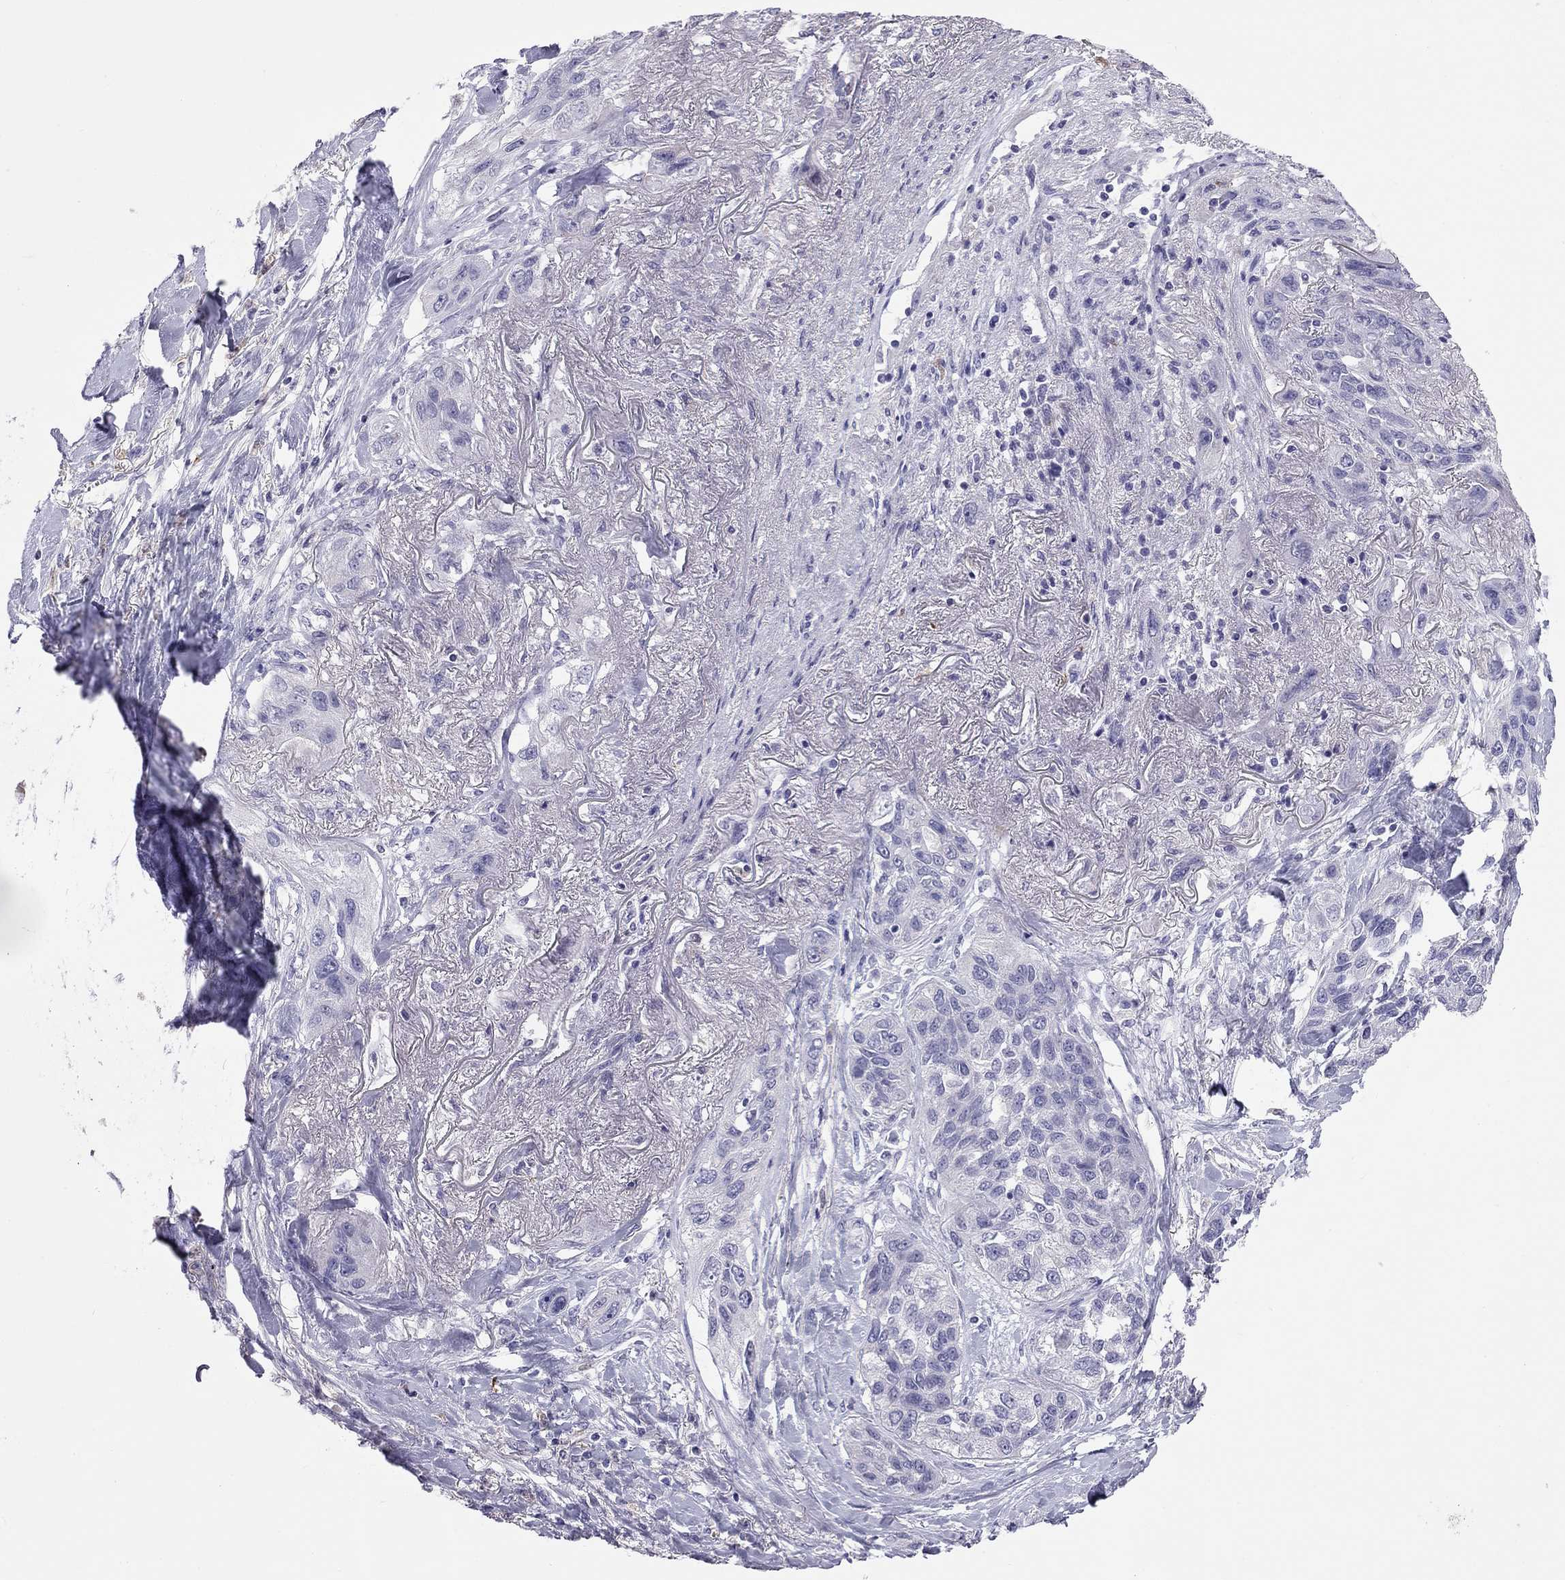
{"staining": {"intensity": "negative", "quantity": "none", "location": "none"}, "tissue": "lung cancer", "cell_type": "Tumor cells", "image_type": "cancer", "snomed": [{"axis": "morphology", "description": "Squamous cell carcinoma, NOS"}, {"axis": "topography", "description": "Lung"}], "caption": "High magnification brightfield microscopy of squamous cell carcinoma (lung) stained with DAB (brown) and counterstained with hematoxylin (blue): tumor cells show no significant expression.", "gene": "PPP1R3A", "patient": {"sex": "female", "age": 70}}